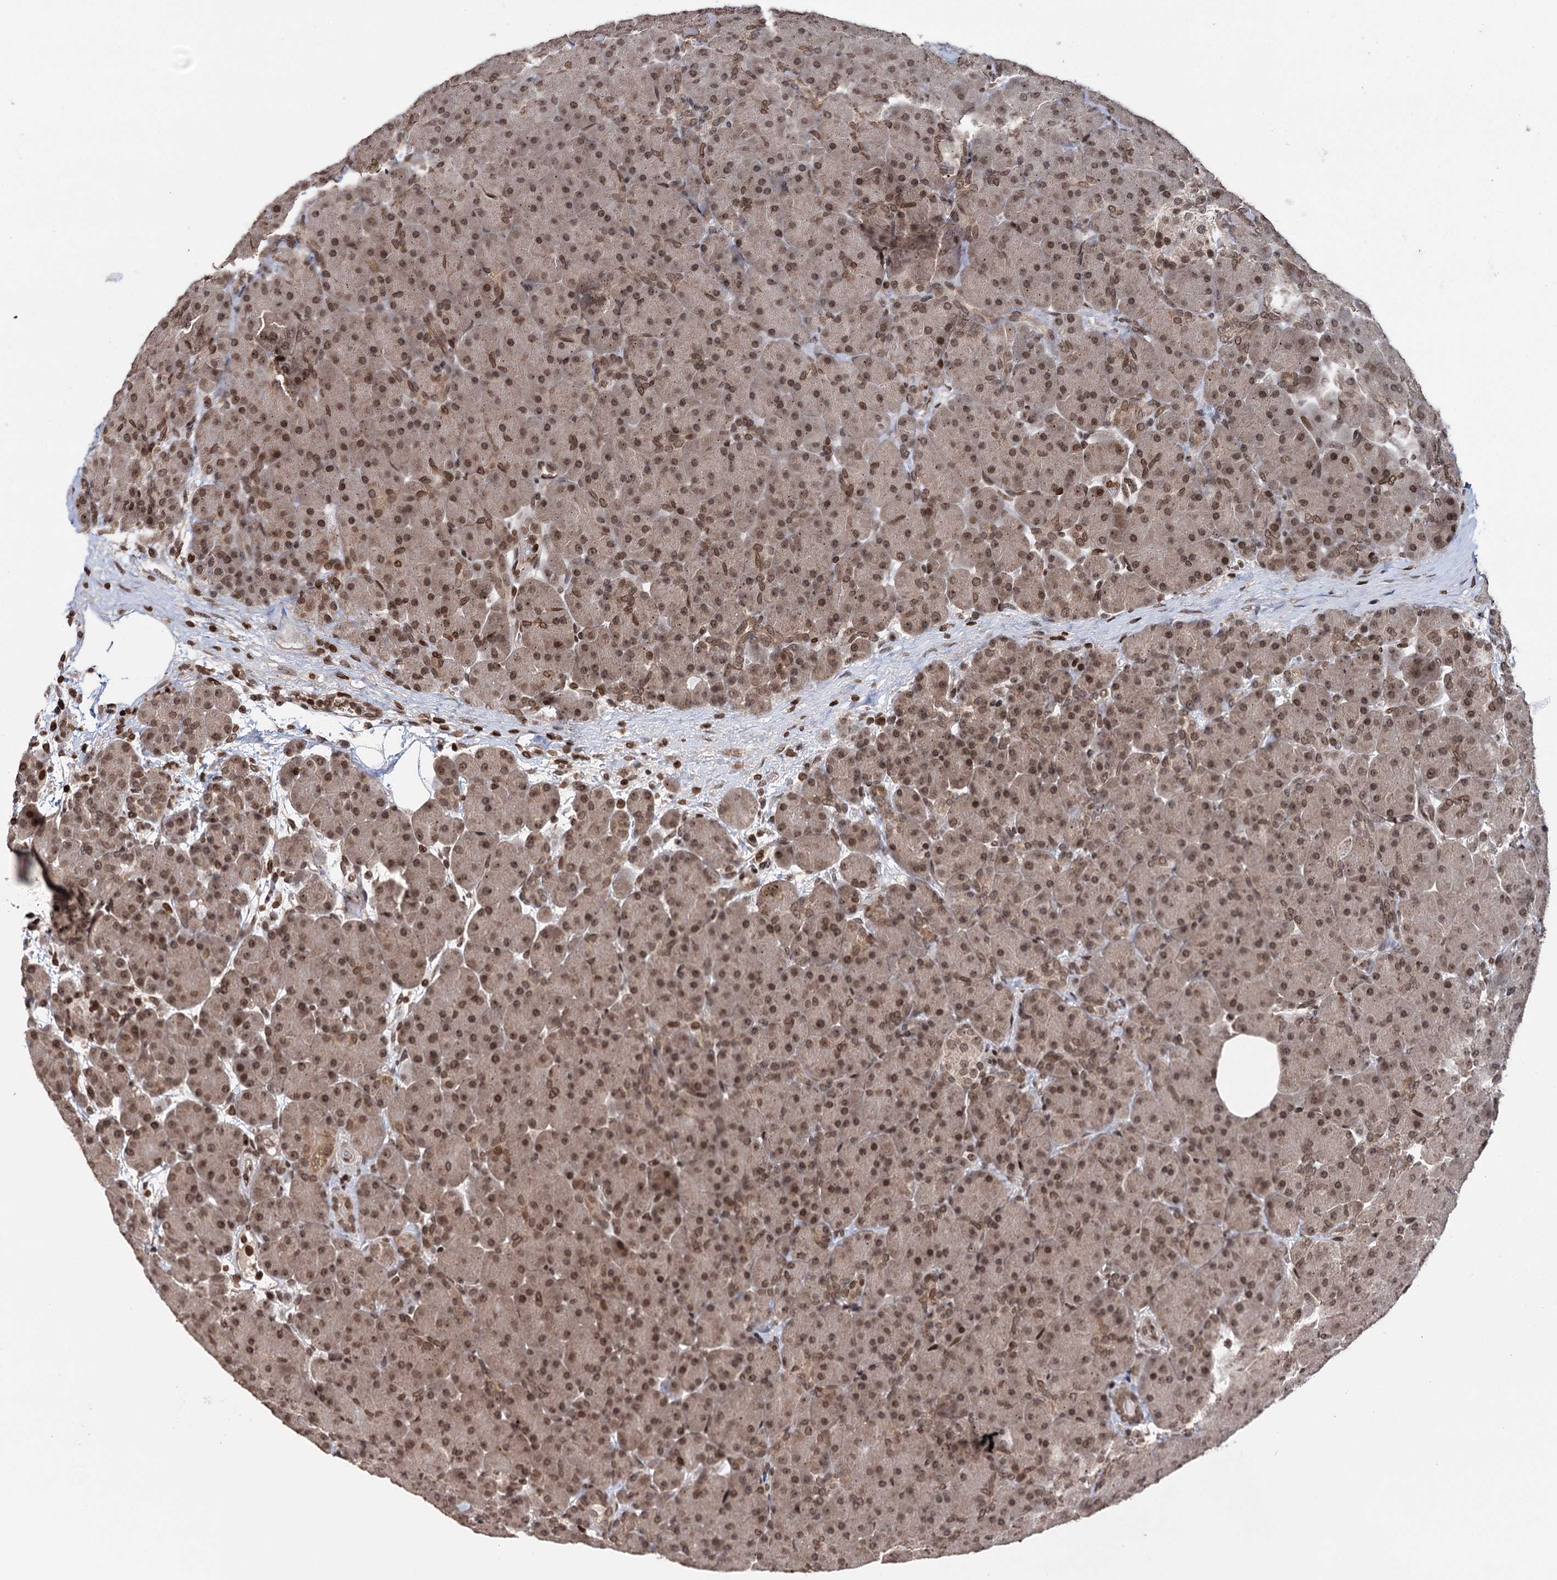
{"staining": {"intensity": "moderate", "quantity": ">75%", "location": "nuclear"}, "tissue": "pancreas", "cell_type": "Exocrine glandular cells", "image_type": "normal", "snomed": [{"axis": "morphology", "description": "Normal tissue, NOS"}, {"axis": "topography", "description": "Pancreas"}], "caption": "An IHC photomicrograph of normal tissue is shown. Protein staining in brown labels moderate nuclear positivity in pancreas within exocrine glandular cells. The protein is stained brown, and the nuclei are stained in blue (DAB (3,3'-diaminobenzidine) IHC with brightfield microscopy, high magnification).", "gene": "CCDC77", "patient": {"sex": "male", "age": 66}}